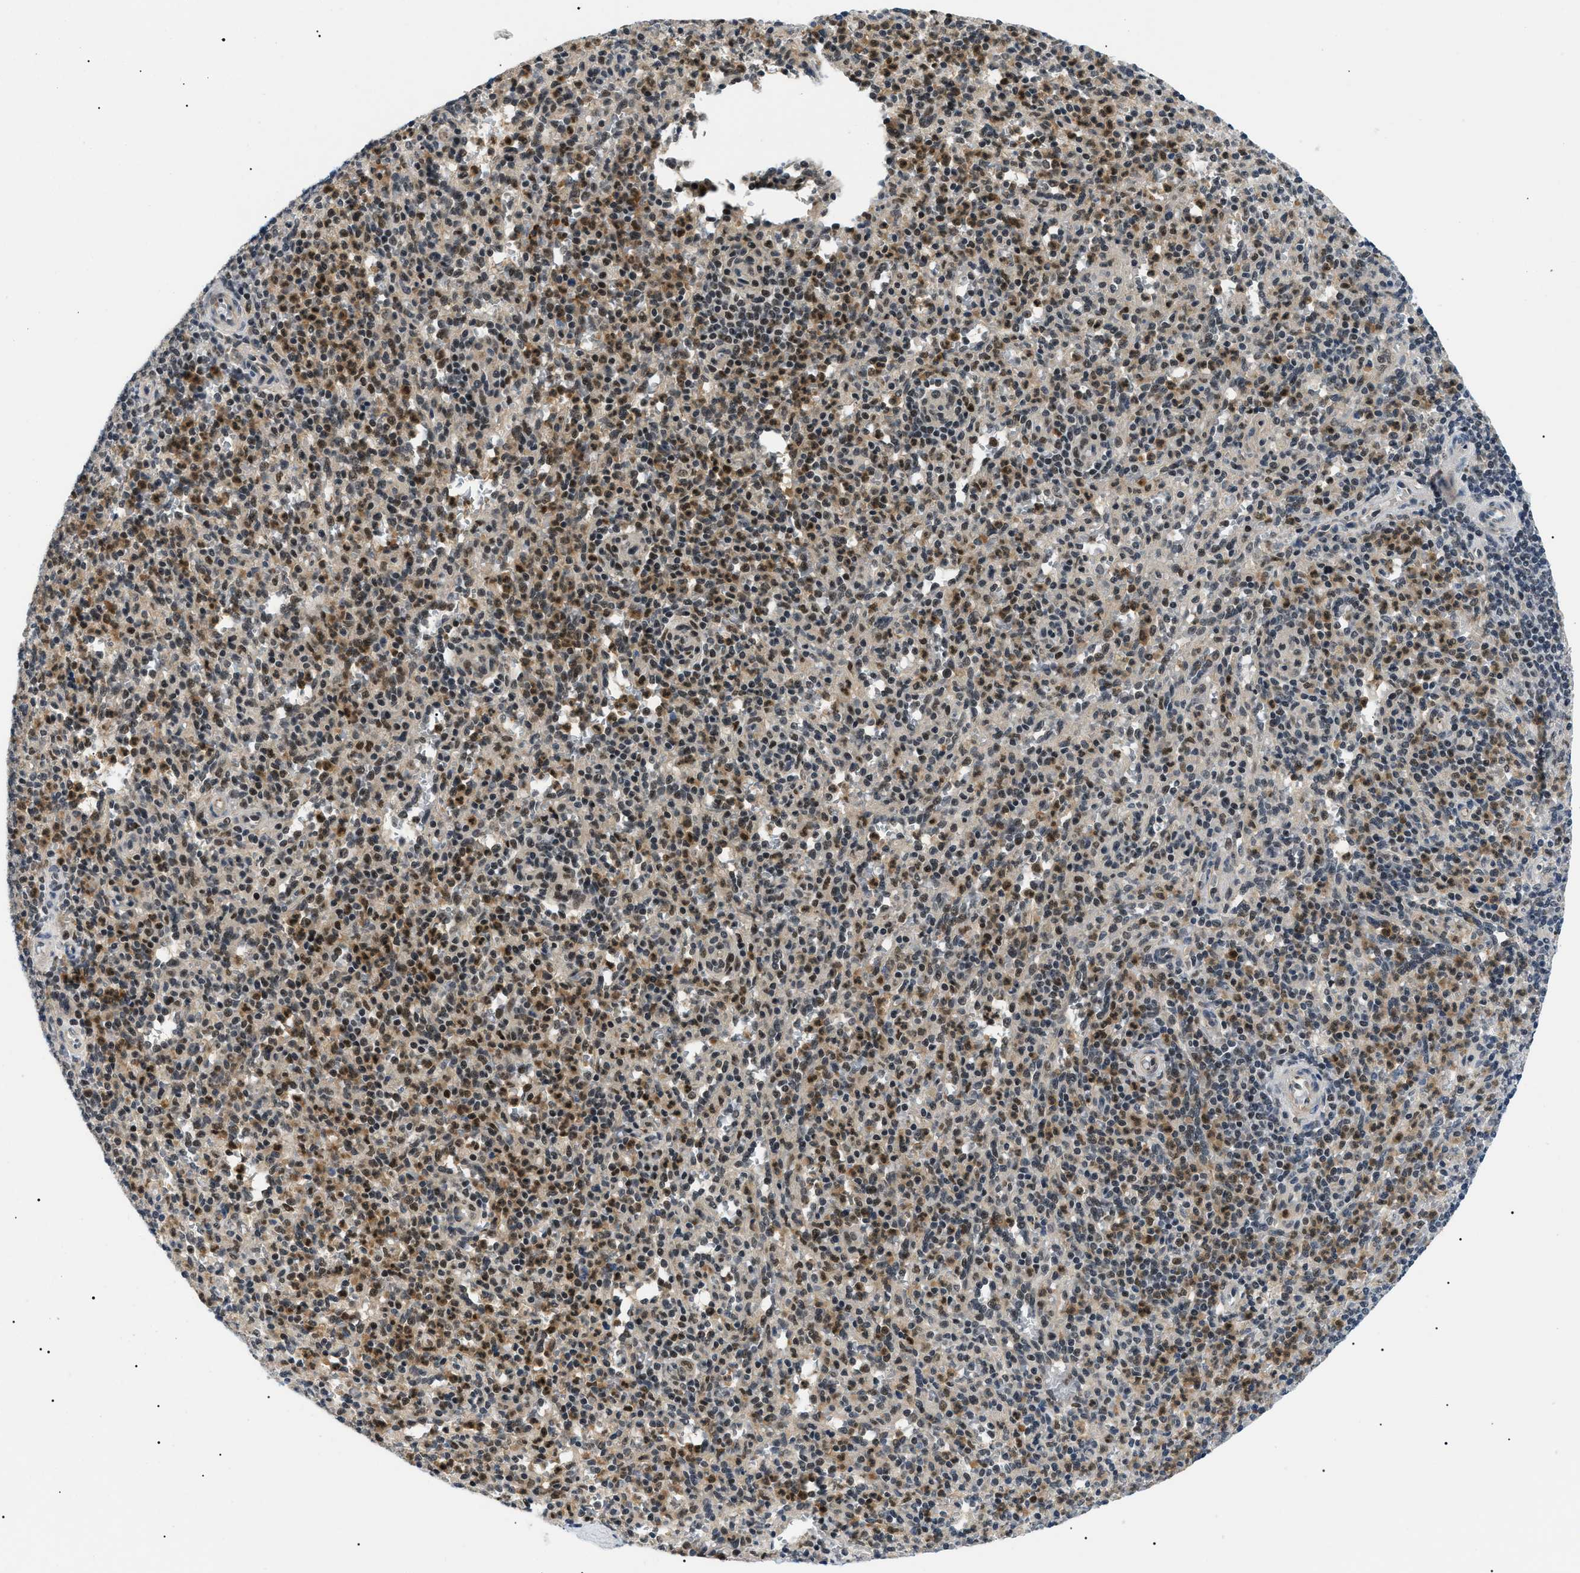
{"staining": {"intensity": "moderate", "quantity": "25%-75%", "location": "cytoplasmic/membranous,nuclear"}, "tissue": "spleen", "cell_type": "Cells in red pulp", "image_type": "normal", "snomed": [{"axis": "morphology", "description": "Normal tissue, NOS"}, {"axis": "topography", "description": "Spleen"}], "caption": "This histopathology image reveals normal spleen stained with IHC to label a protein in brown. The cytoplasmic/membranous,nuclear of cells in red pulp show moderate positivity for the protein. Nuclei are counter-stained blue.", "gene": "RBM15", "patient": {"sex": "male", "age": 36}}